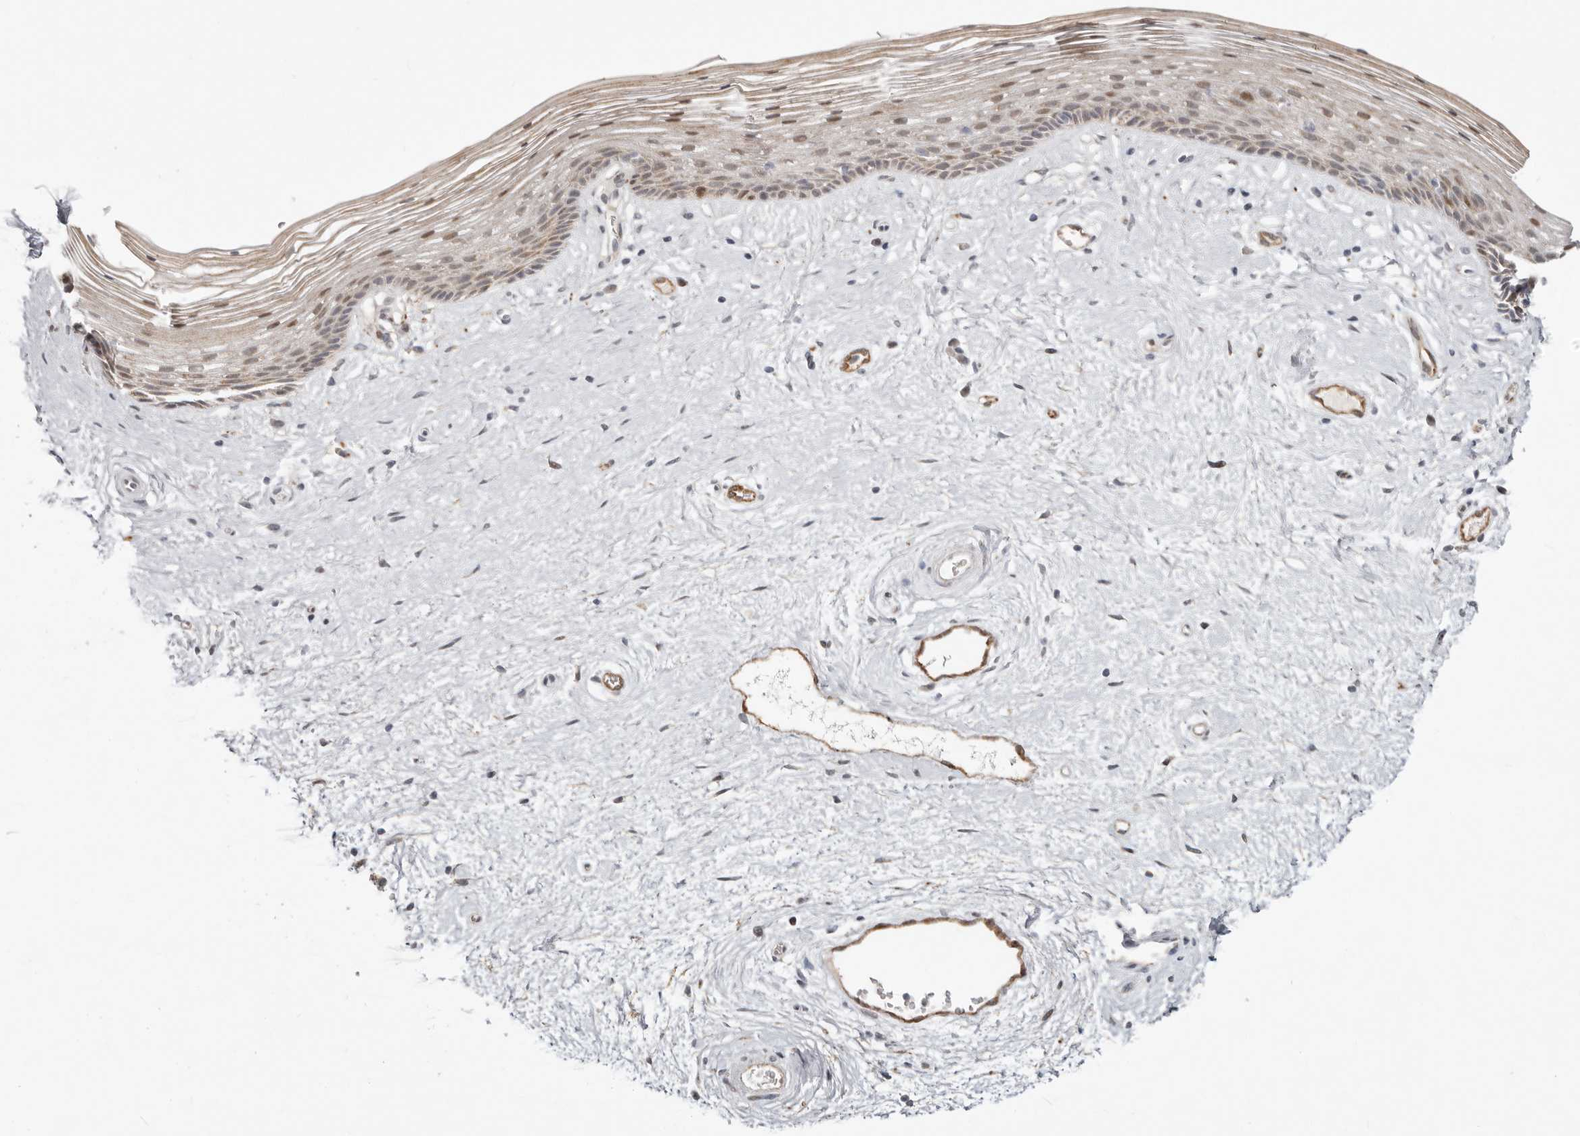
{"staining": {"intensity": "weak", "quantity": ">75%", "location": "cytoplasmic/membranous,nuclear"}, "tissue": "vagina", "cell_type": "Squamous epithelial cells", "image_type": "normal", "snomed": [{"axis": "morphology", "description": "Normal tissue, NOS"}, {"axis": "topography", "description": "Vagina"}], "caption": "High-power microscopy captured an immunohistochemistry image of unremarkable vagina, revealing weak cytoplasmic/membranous,nuclear staining in about >75% of squamous epithelial cells.", "gene": "SZT2", "patient": {"sex": "female", "age": 46}}